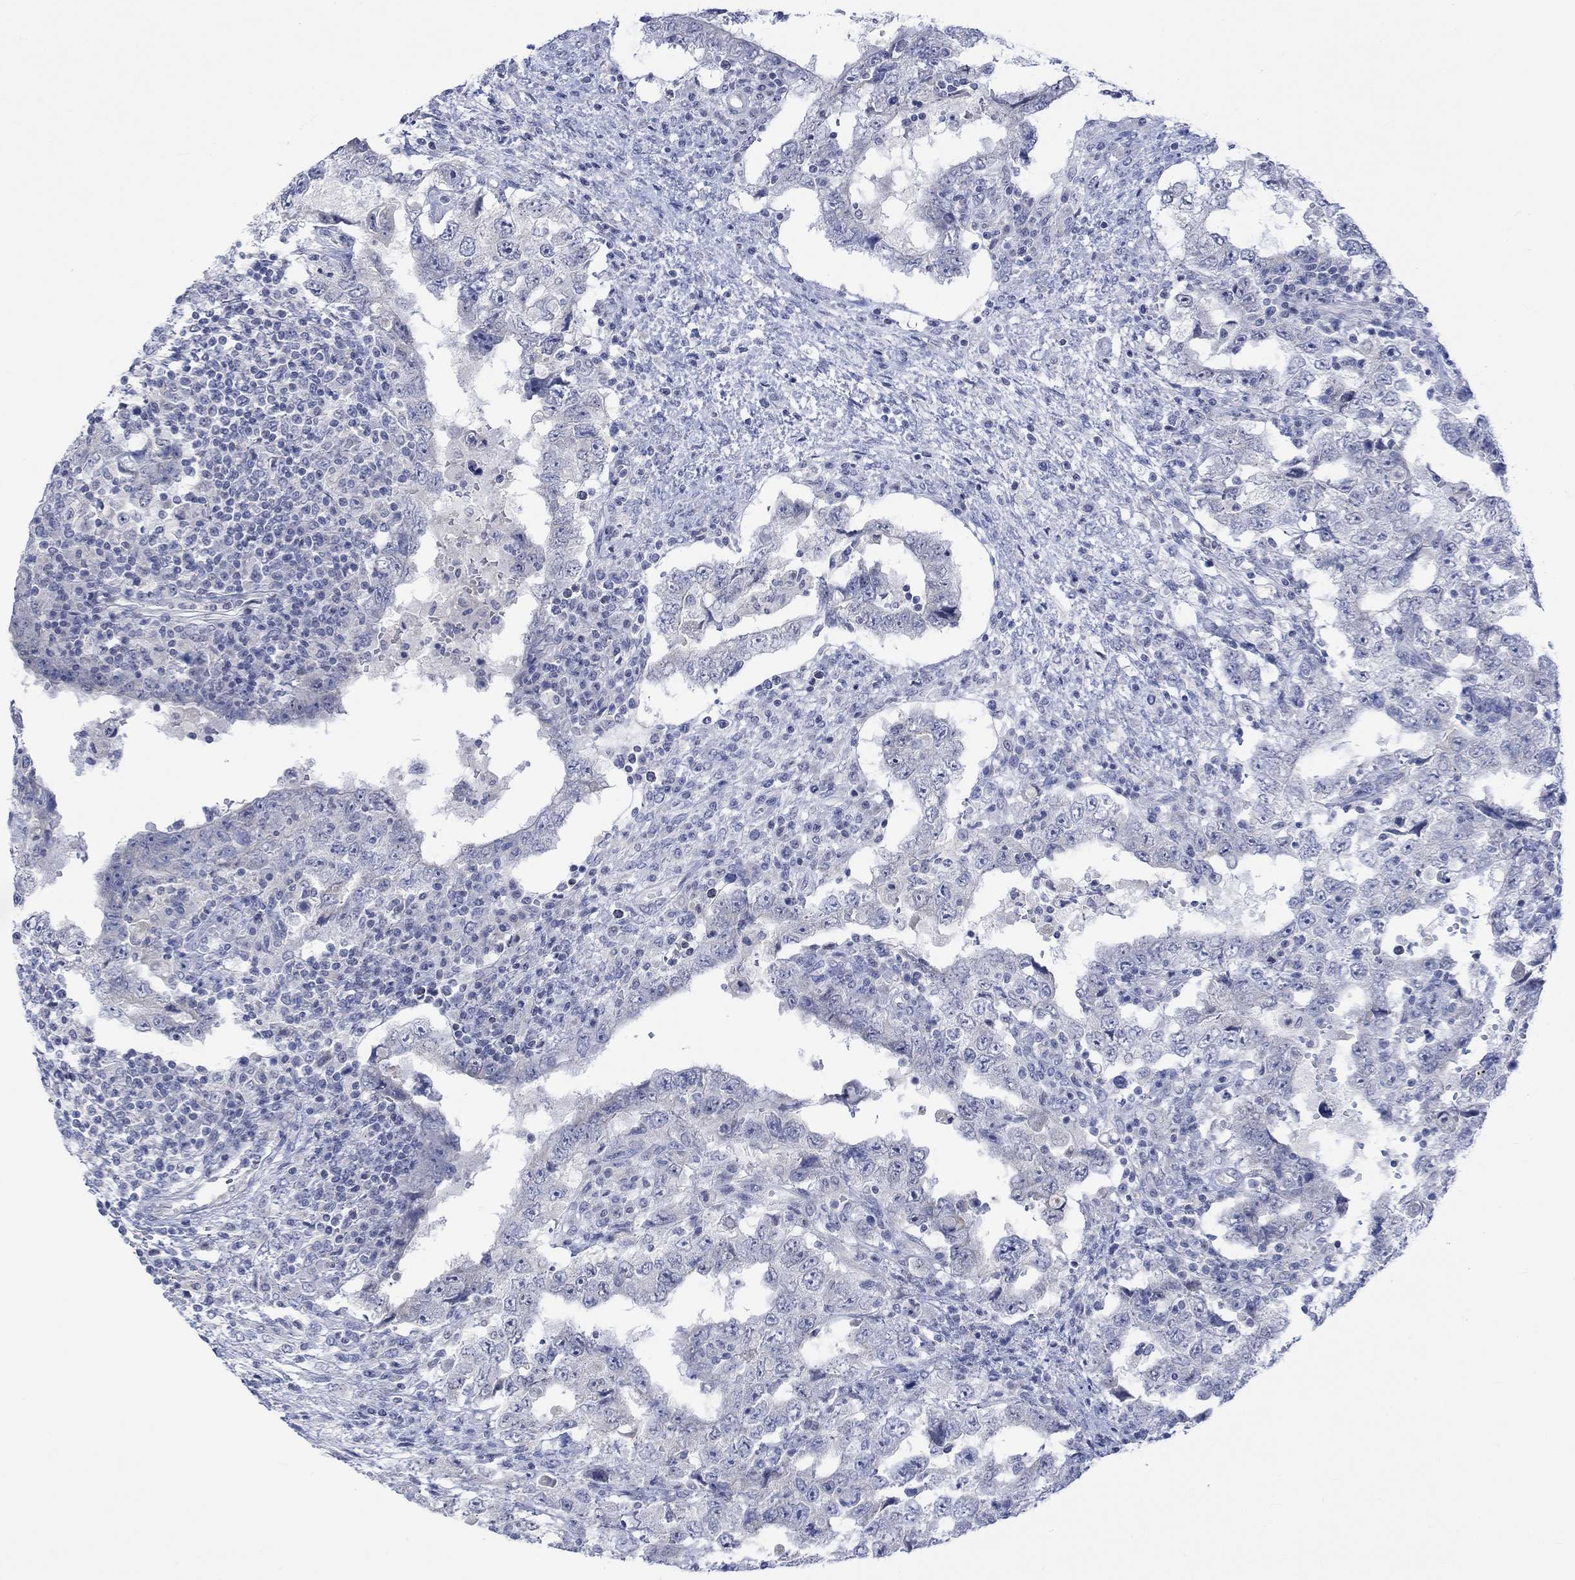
{"staining": {"intensity": "negative", "quantity": "none", "location": "none"}, "tissue": "testis cancer", "cell_type": "Tumor cells", "image_type": "cancer", "snomed": [{"axis": "morphology", "description": "Carcinoma, Embryonal, NOS"}, {"axis": "topography", "description": "Testis"}], "caption": "This histopathology image is of testis cancer stained with immunohistochemistry to label a protein in brown with the nuclei are counter-stained blue. There is no positivity in tumor cells.", "gene": "DCX", "patient": {"sex": "male", "age": 26}}